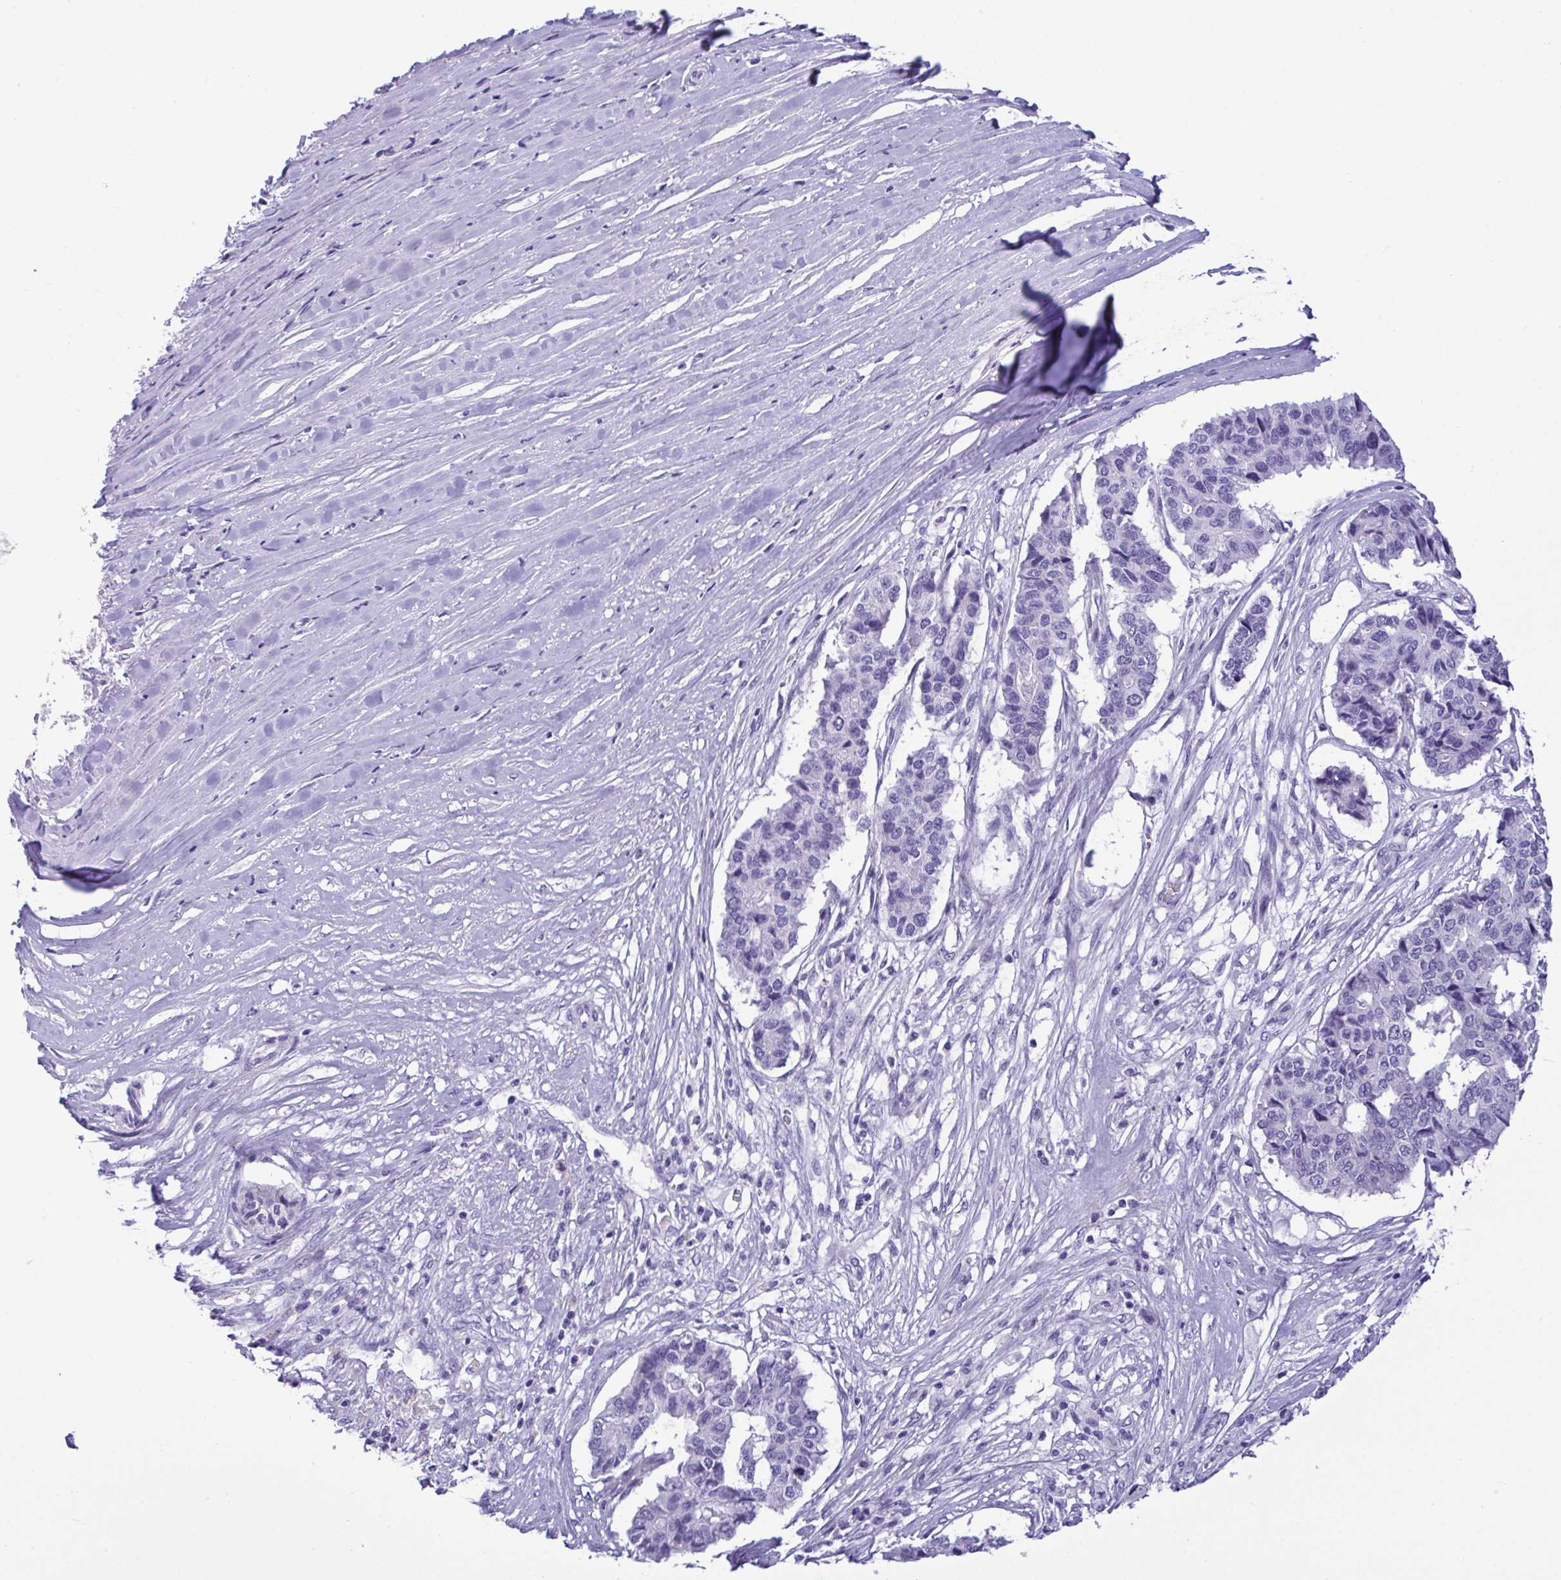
{"staining": {"intensity": "negative", "quantity": "none", "location": "none"}, "tissue": "pancreatic cancer", "cell_type": "Tumor cells", "image_type": "cancer", "snomed": [{"axis": "morphology", "description": "Adenocarcinoma, NOS"}, {"axis": "topography", "description": "Pancreas"}], "caption": "An IHC histopathology image of pancreatic cancer is shown. There is no staining in tumor cells of pancreatic cancer.", "gene": "YBX2", "patient": {"sex": "male", "age": 50}}